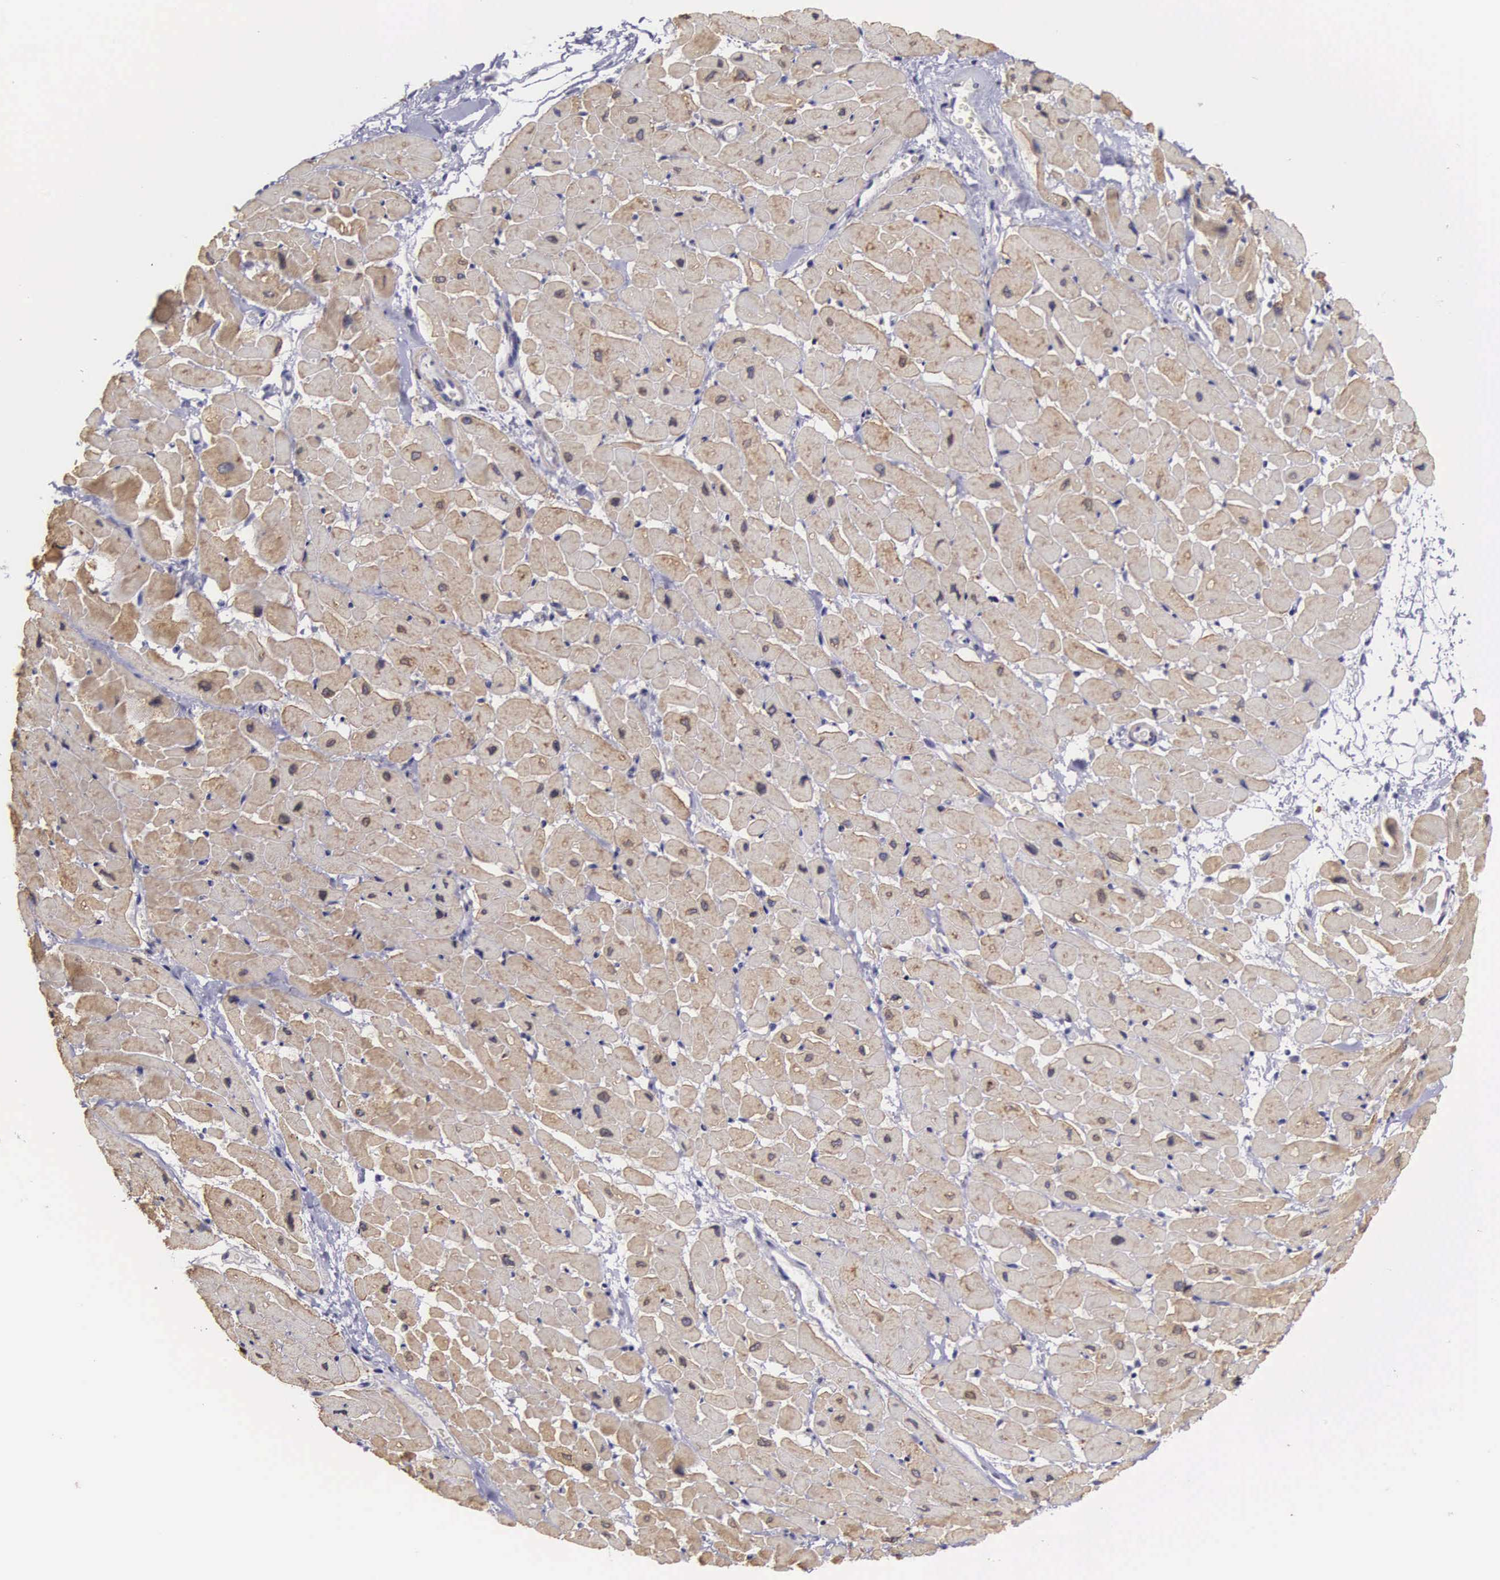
{"staining": {"intensity": "moderate", "quantity": ">75%", "location": "cytoplasmic/membranous,nuclear"}, "tissue": "heart muscle", "cell_type": "Cardiomyocytes", "image_type": "normal", "snomed": [{"axis": "morphology", "description": "Normal tissue, NOS"}, {"axis": "topography", "description": "Heart"}], "caption": "A brown stain shows moderate cytoplasmic/membranous,nuclear positivity of a protein in cardiomyocytes of normal human heart muscle. (DAB (3,3'-diaminobenzidine) IHC, brown staining for protein, blue staining for nuclei).", "gene": "ETV6", "patient": {"sex": "male", "age": 45}}